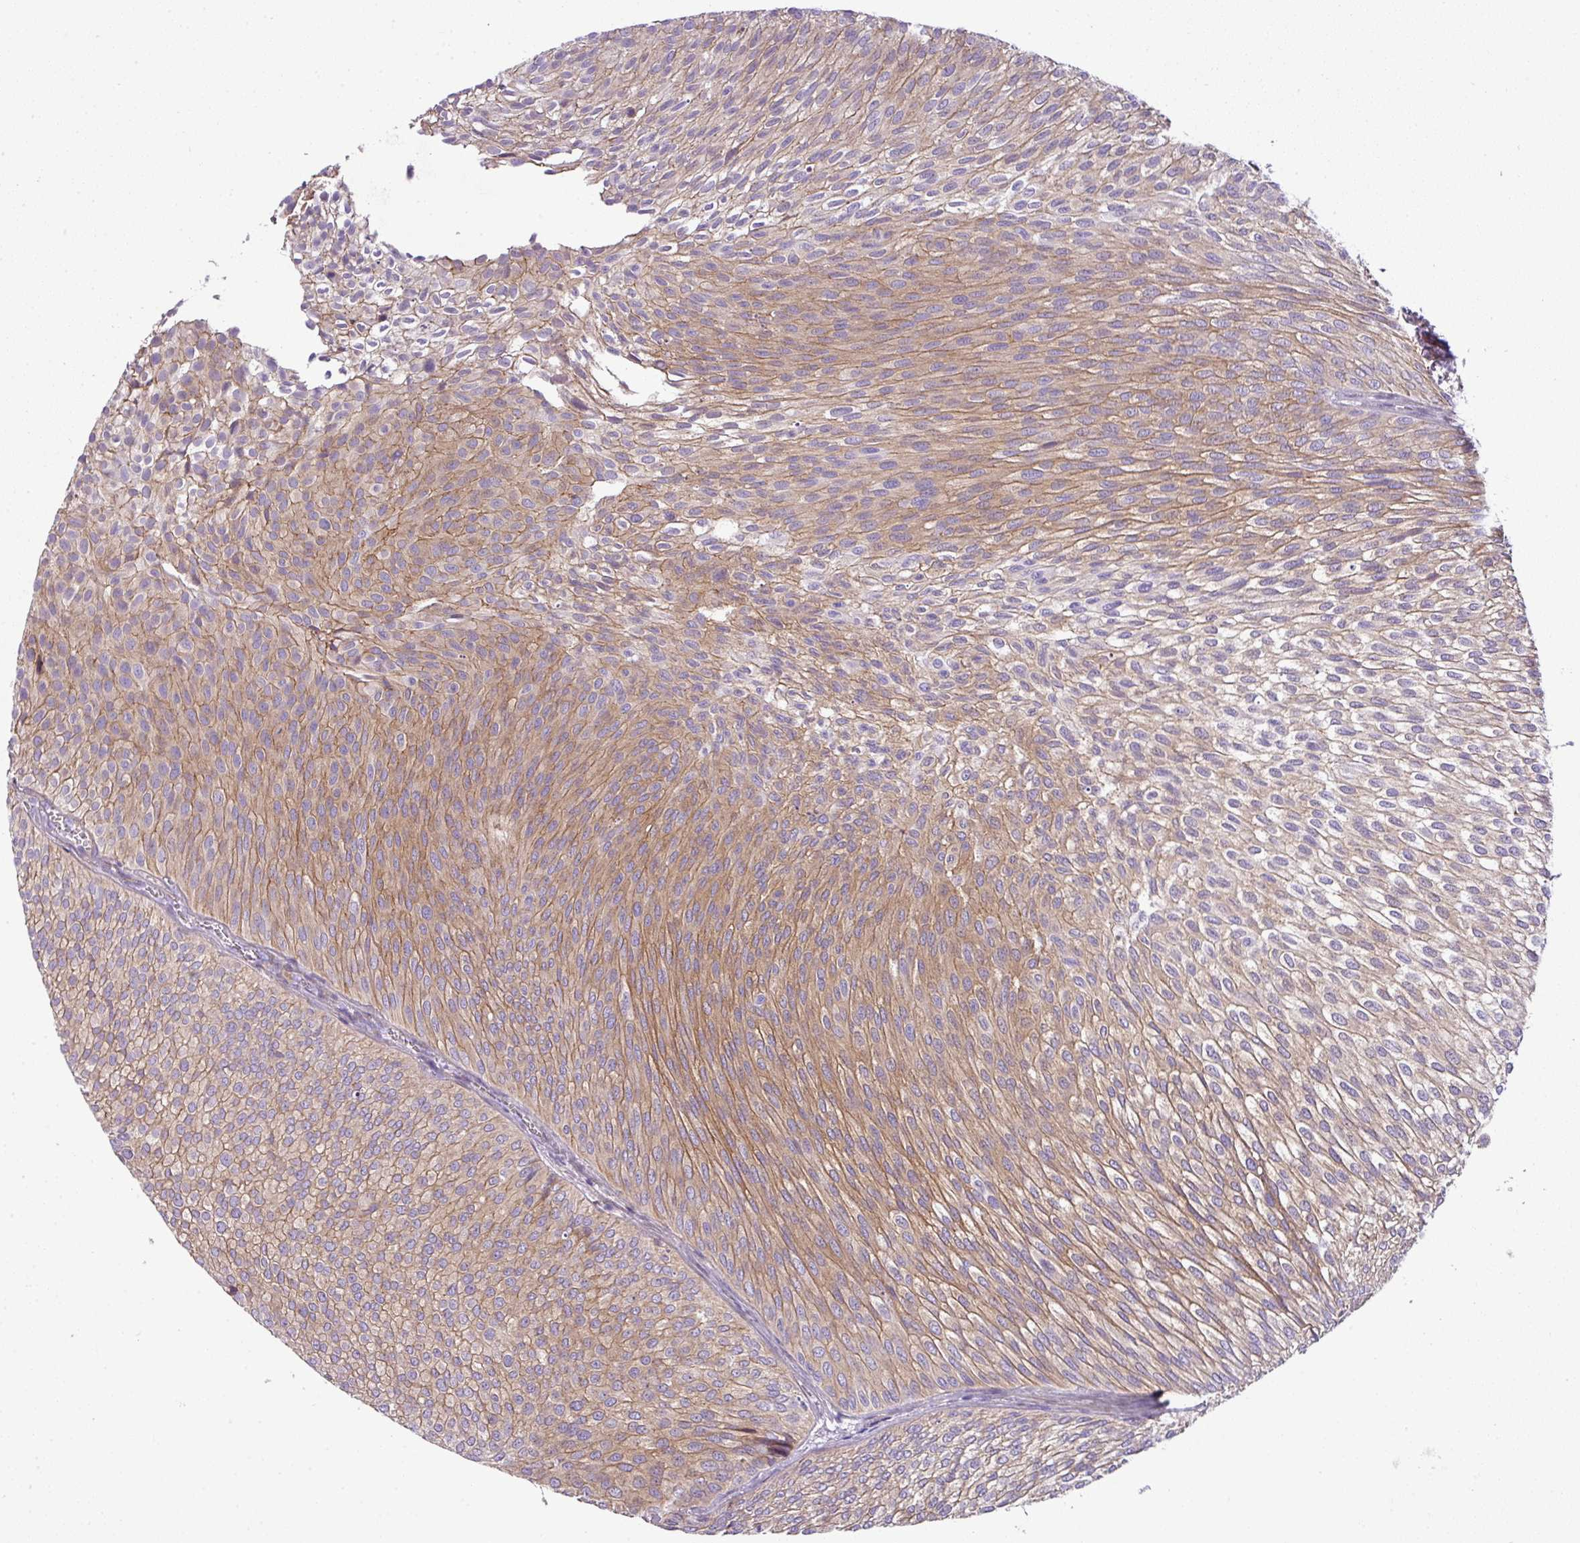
{"staining": {"intensity": "moderate", "quantity": ">75%", "location": "cytoplasmic/membranous"}, "tissue": "urothelial cancer", "cell_type": "Tumor cells", "image_type": "cancer", "snomed": [{"axis": "morphology", "description": "Urothelial carcinoma, Low grade"}, {"axis": "topography", "description": "Urinary bladder"}], "caption": "An image of human low-grade urothelial carcinoma stained for a protein shows moderate cytoplasmic/membranous brown staining in tumor cells. The staining is performed using DAB (3,3'-diaminobenzidine) brown chromogen to label protein expression. The nuclei are counter-stained blue using hematoxylin.", "gene": "PARD6G", "patient": {"sex": "male", "age": 91}}